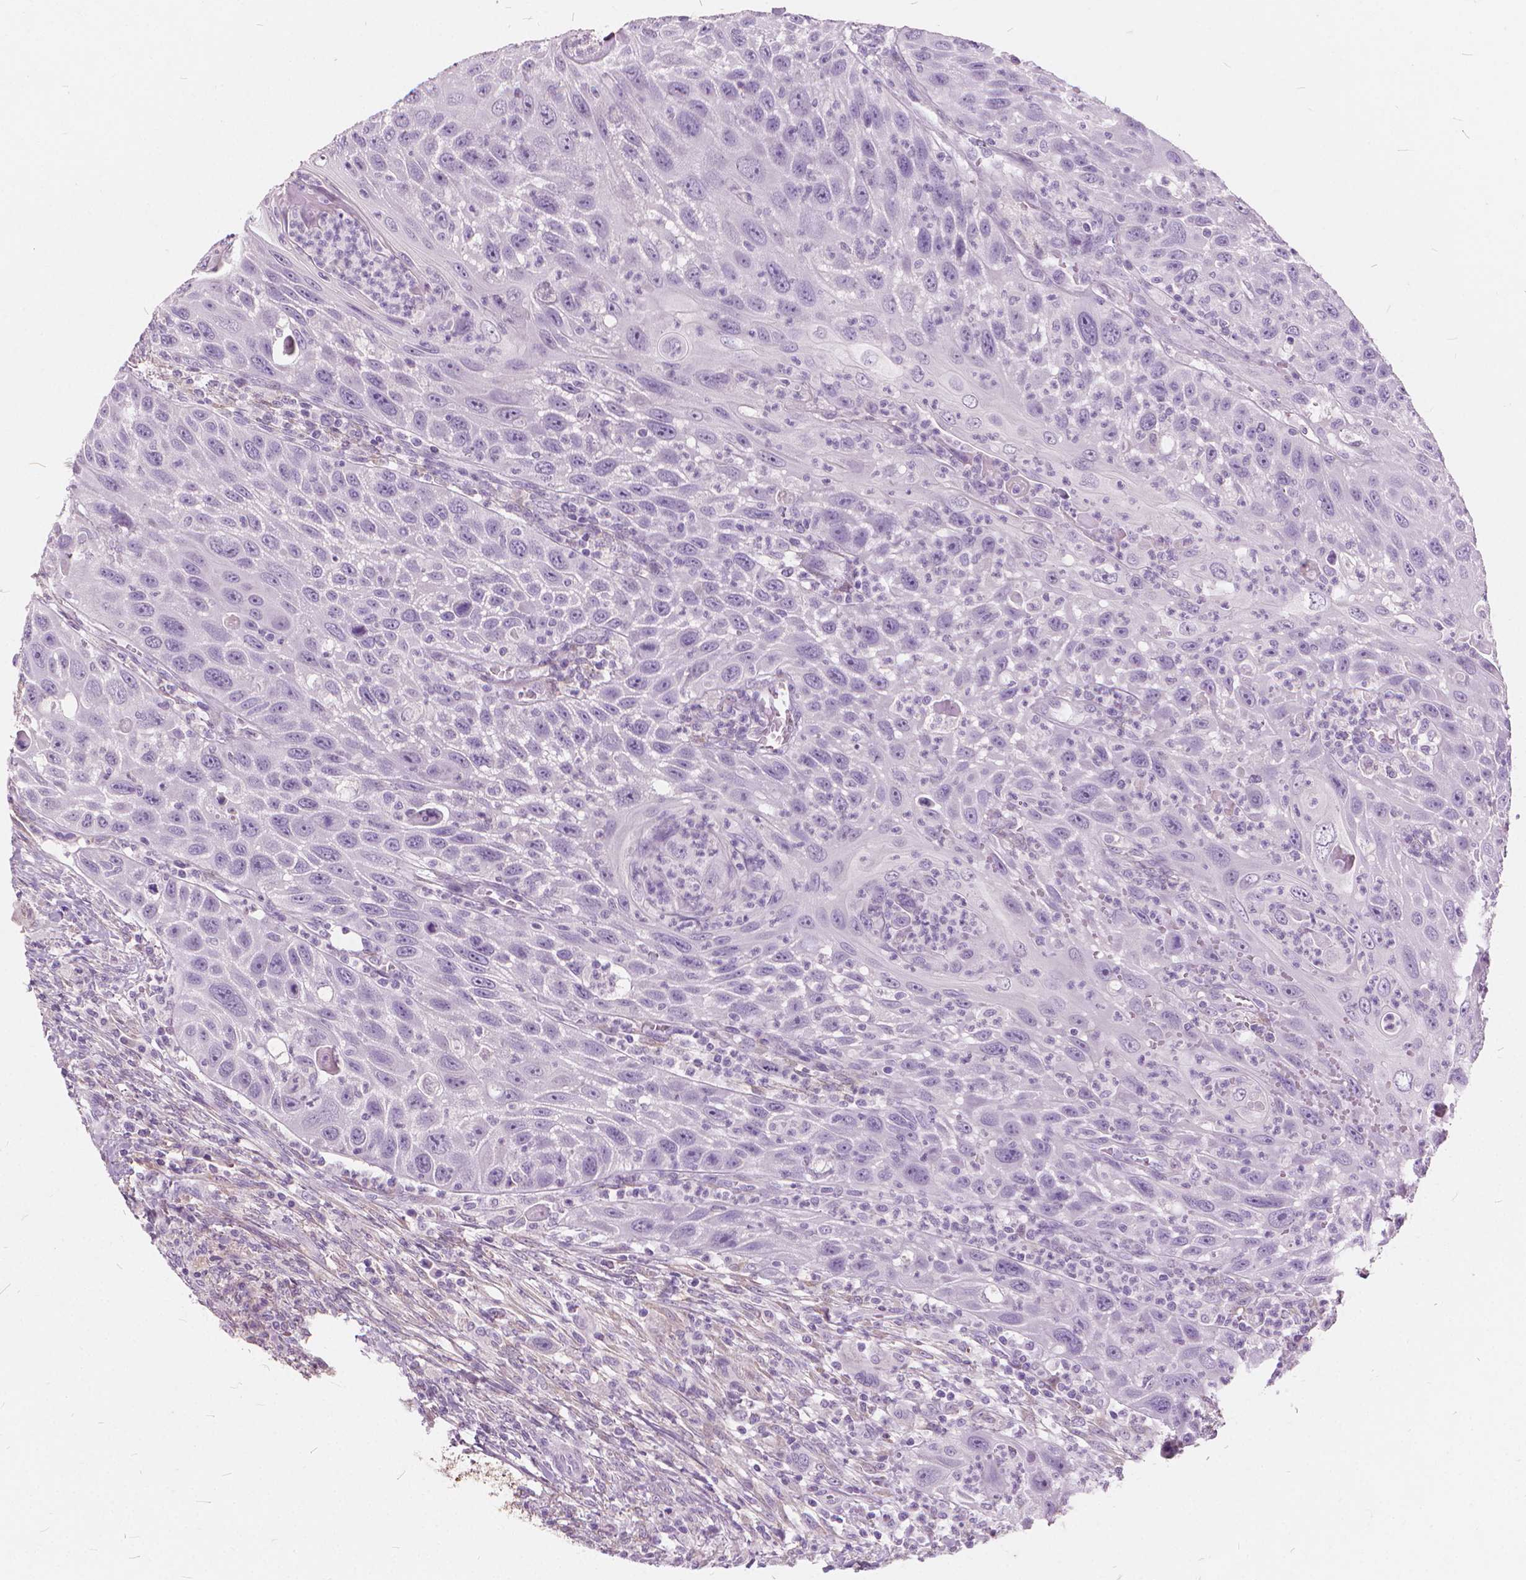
{"staining": {"intensity": "negative", "quantity": "none", "location": "none"}, "tissue": "head and neck cancer", "cell_type": "Tumor cells", "image_type": "cancer", "snomed": [{"axis": "morphology", "description": "Squamous cell carcinoma, NOS"}, {"axis": "topography", "description": "Head-Neck"}], "caption": "Immunohistochemistry (IHC) micrograph of neoplastic tissue: human squamous cell carcinoma (head and neck) stained with DAB displays no significant protein staining in tumor cells.", "gene": "DNM1", "patient": {"sex": "male", "age": 69}}